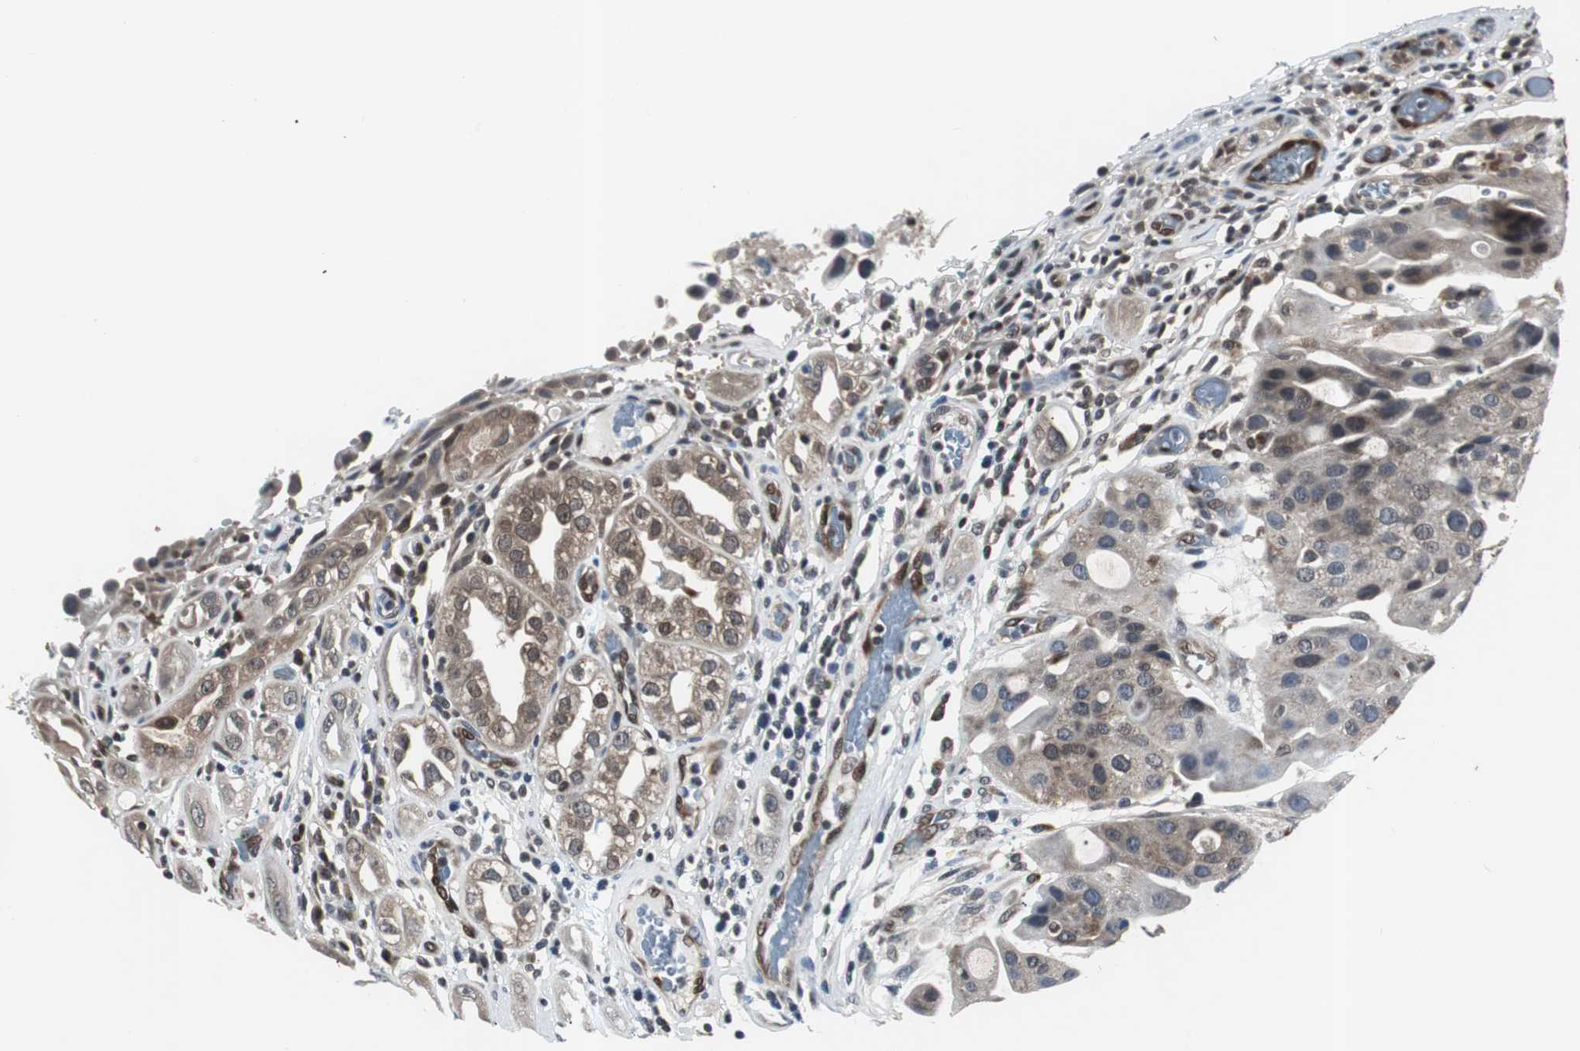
{"staining": {"intensity": "weak", "quantity": "25%-75%", "location": "cytoplasmic/membranous"}, "tissue": "urothelial cancer", "cell_type": "Tumor cells", "image_type": "cancer", "snomed": [{"axis": "morphology", "description": "Urothelial carcinoma, High grade"}, {"axis": "topography", "description": "Urinary bladder"}], "caption": "DAB immunohistochemical staining of urothelial cancer displays weak cytoplasmic/membranous protein positivity in about 25%-75% of tumor cells.", "gene": "SMAD1", "patient": {"sex": "female", "age": 64}}